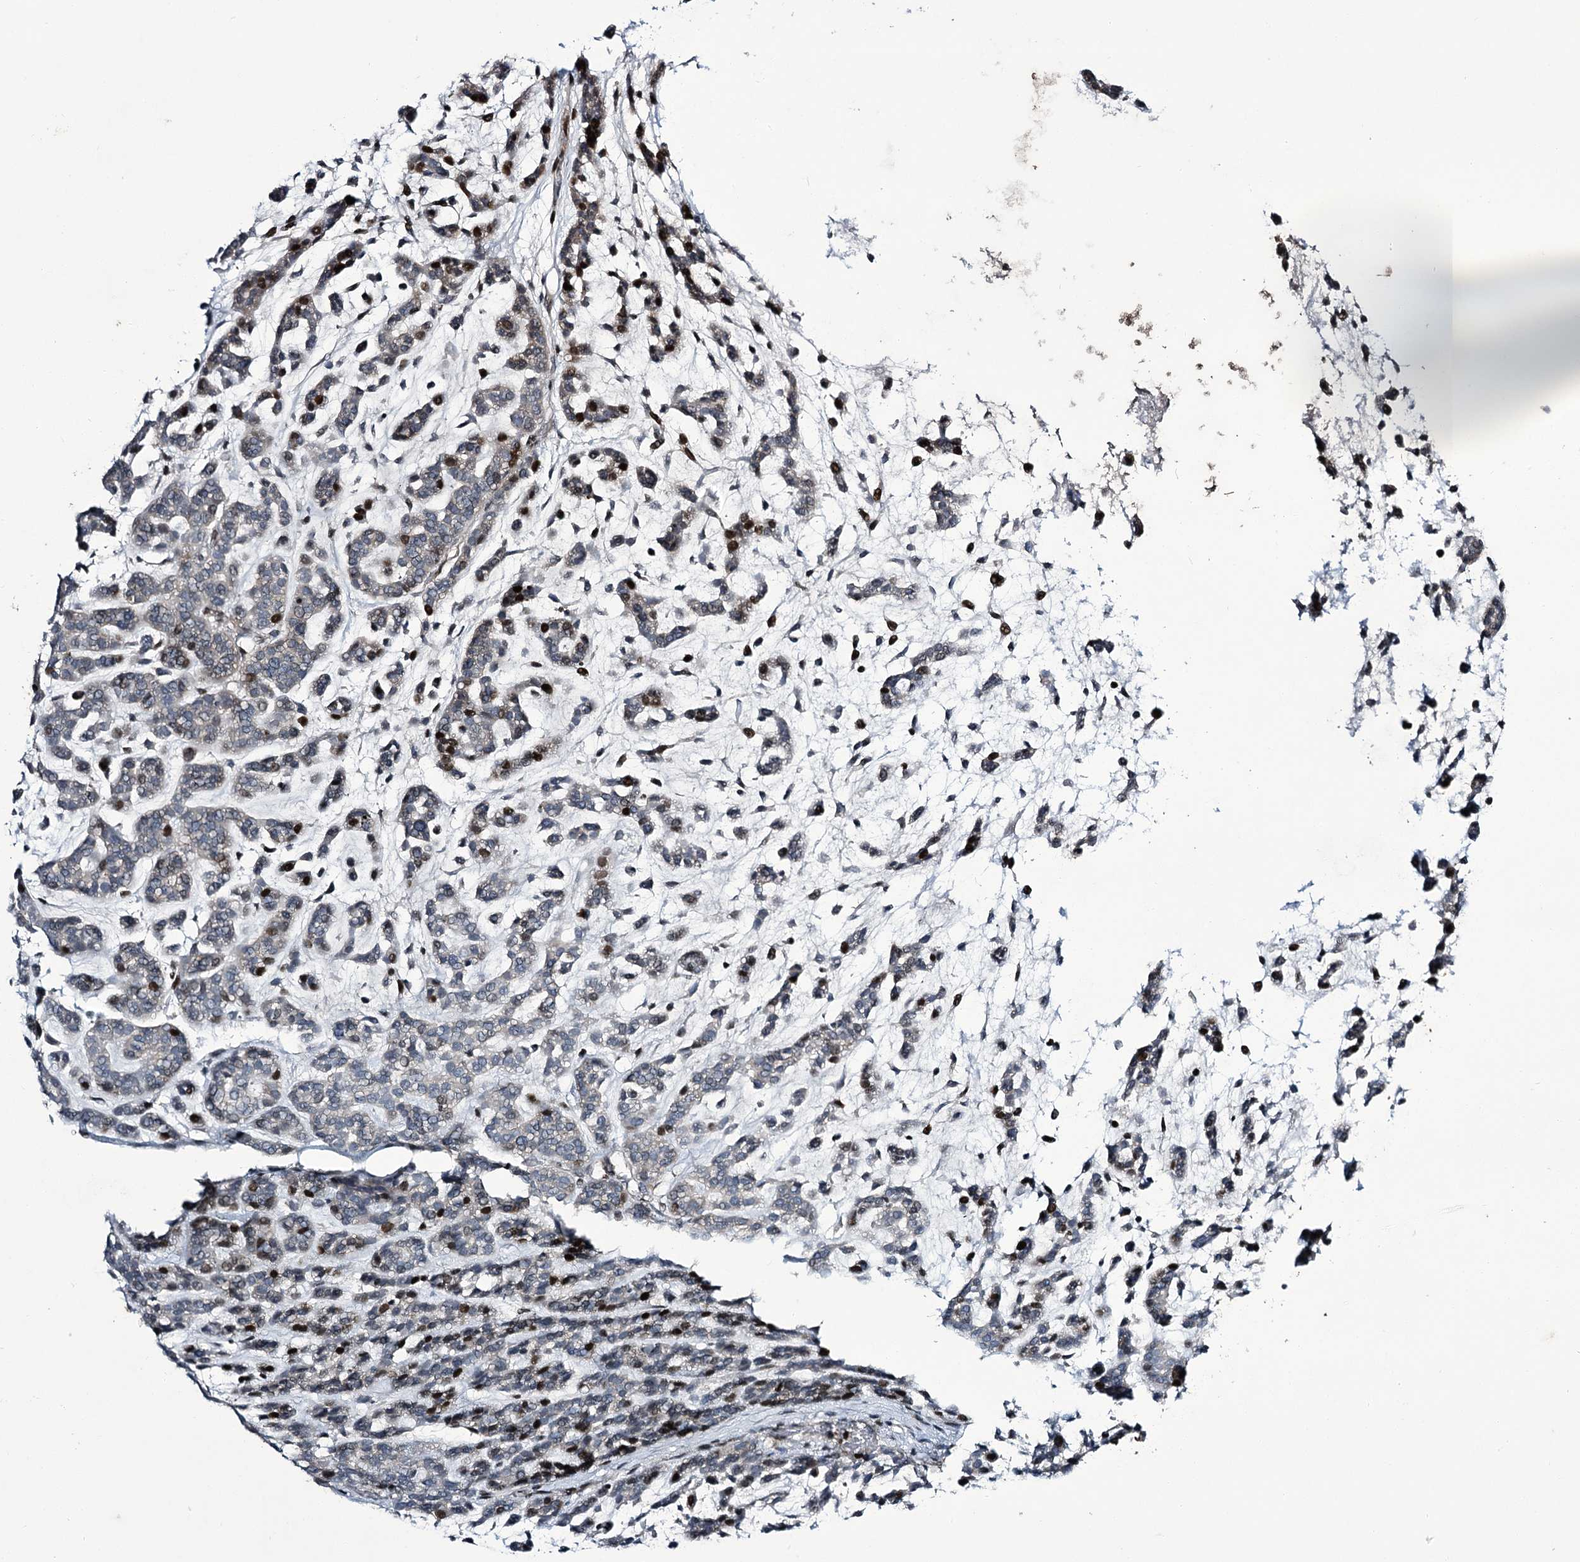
{"staining": {"intensity": "moderate", "quantity": "<25%", "location": "nuclear"}, "tissue": "head and neck cancer", "cell_type": "Tumor cells", "image_type": "cancer", "snomed": [{"axis": "morphology", "description": "Adenocarcinoma, NOS"}, {"axis": "morphology", "description": "Adenoma, NOS"}, {"axis": "topography", "description": "Head-Neck"}], "caption": "Moderate nuclear staining for a protein is present in about <25% of tumor cells of head and neck cancer using immunohistochemistry.", "gene": "ITFG2", "patient": {"sex": "female", "age": 55}}